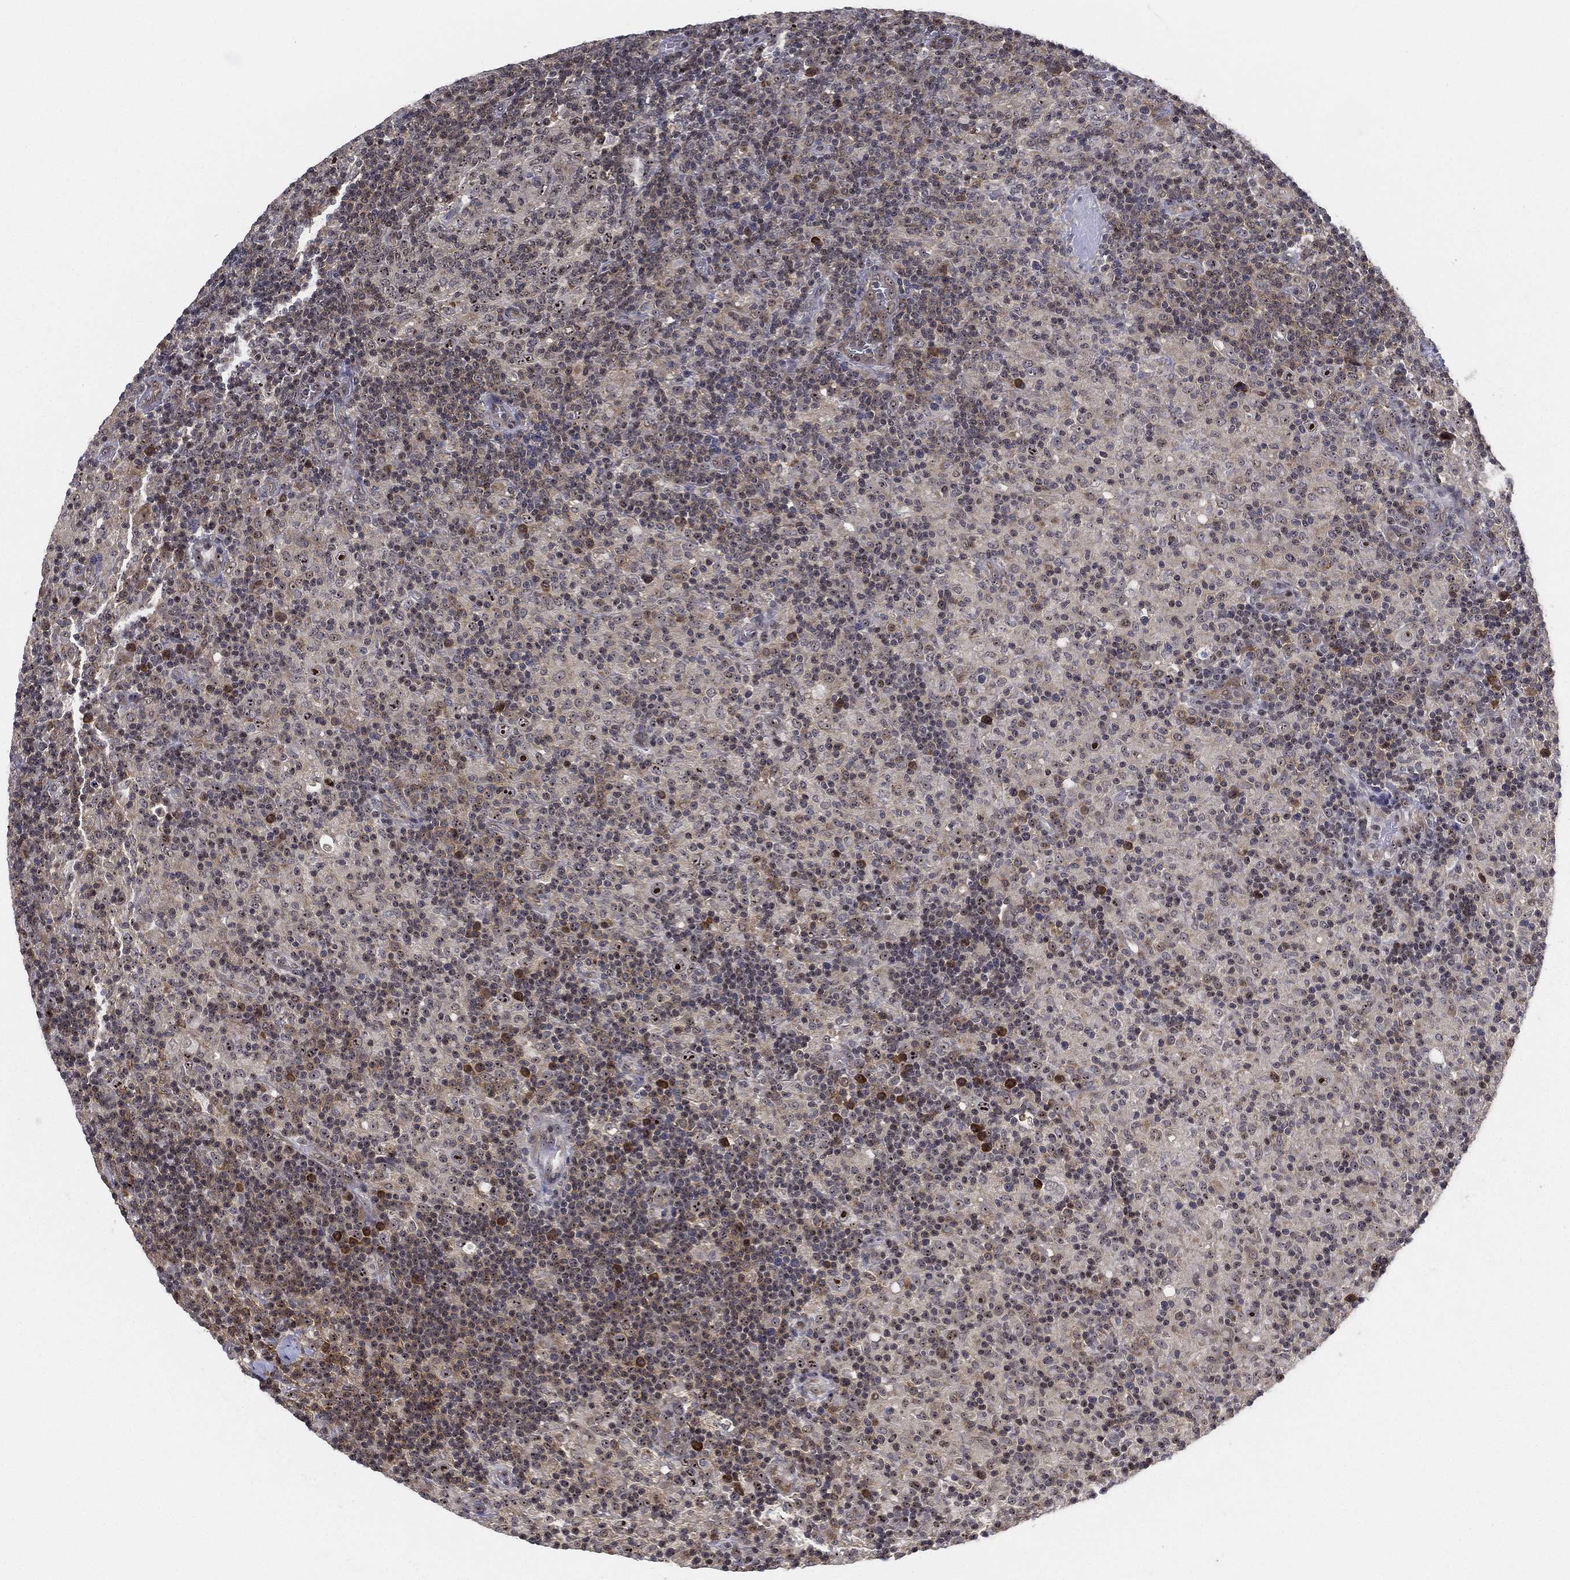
{"staining": {"intensity": "negative", "quantity": "none", "location": "none"}, "tissue": "lymphoma", "cell_type": "Tumor cells", "image_type": "cancer", "snomed": [{"axis": "morphology", "description": "Hodgkin's disease, NOS"}, {"axis": "topography", "description": "Lymph node"}], "caption": "Immunohistochemistry (IHC) micrograph of neoplastic tissue: human Hodgkin's disease stained with DAB exhibits no significant protein staining in tumor cells.", "gene": "PPP1R16B", "patient": {"sex": "male", "age": 70}}